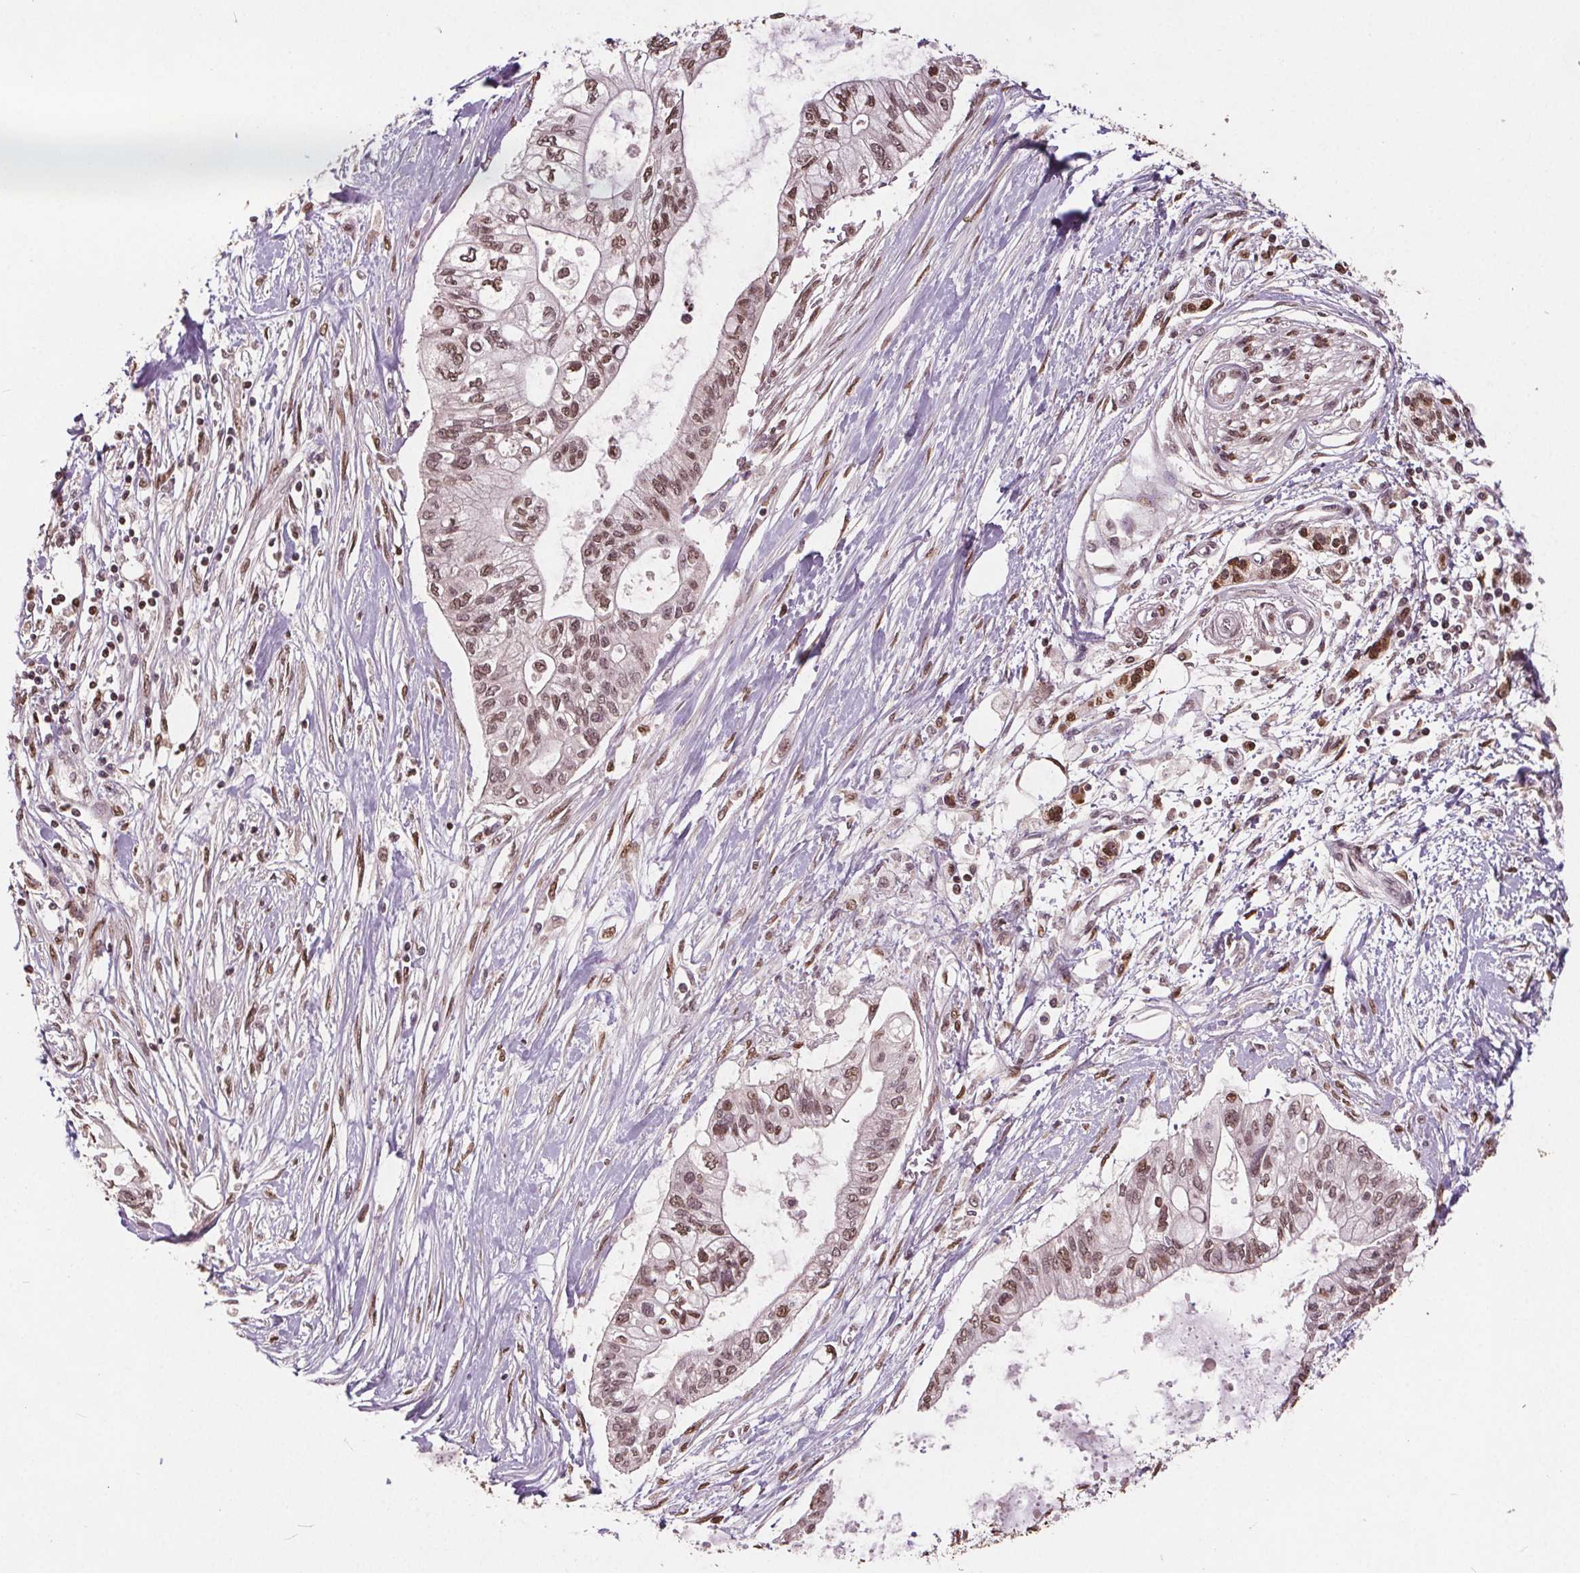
{"staining": {"intensity": "moderate", "quantity": ">75%", "location": "nuclear"}, "tissue": "pancreatic cancer", "cell_type": "Tumor cells", "image_type": "cancer", "snomed": [{"axis": "morphology", "description": "Adenocarcinoma, NOS"}, {"axis": "topography", "description": "Pancreas"}], "caption": "DAB immunohistochemical staining of pancreatic cancer (adenocarcinoma) exhibits moderate nuclear protein staining in approximately >75% of tumor cells.", "gene": "HIF1AN", "patient": {"sex": "female", "age": 77}}